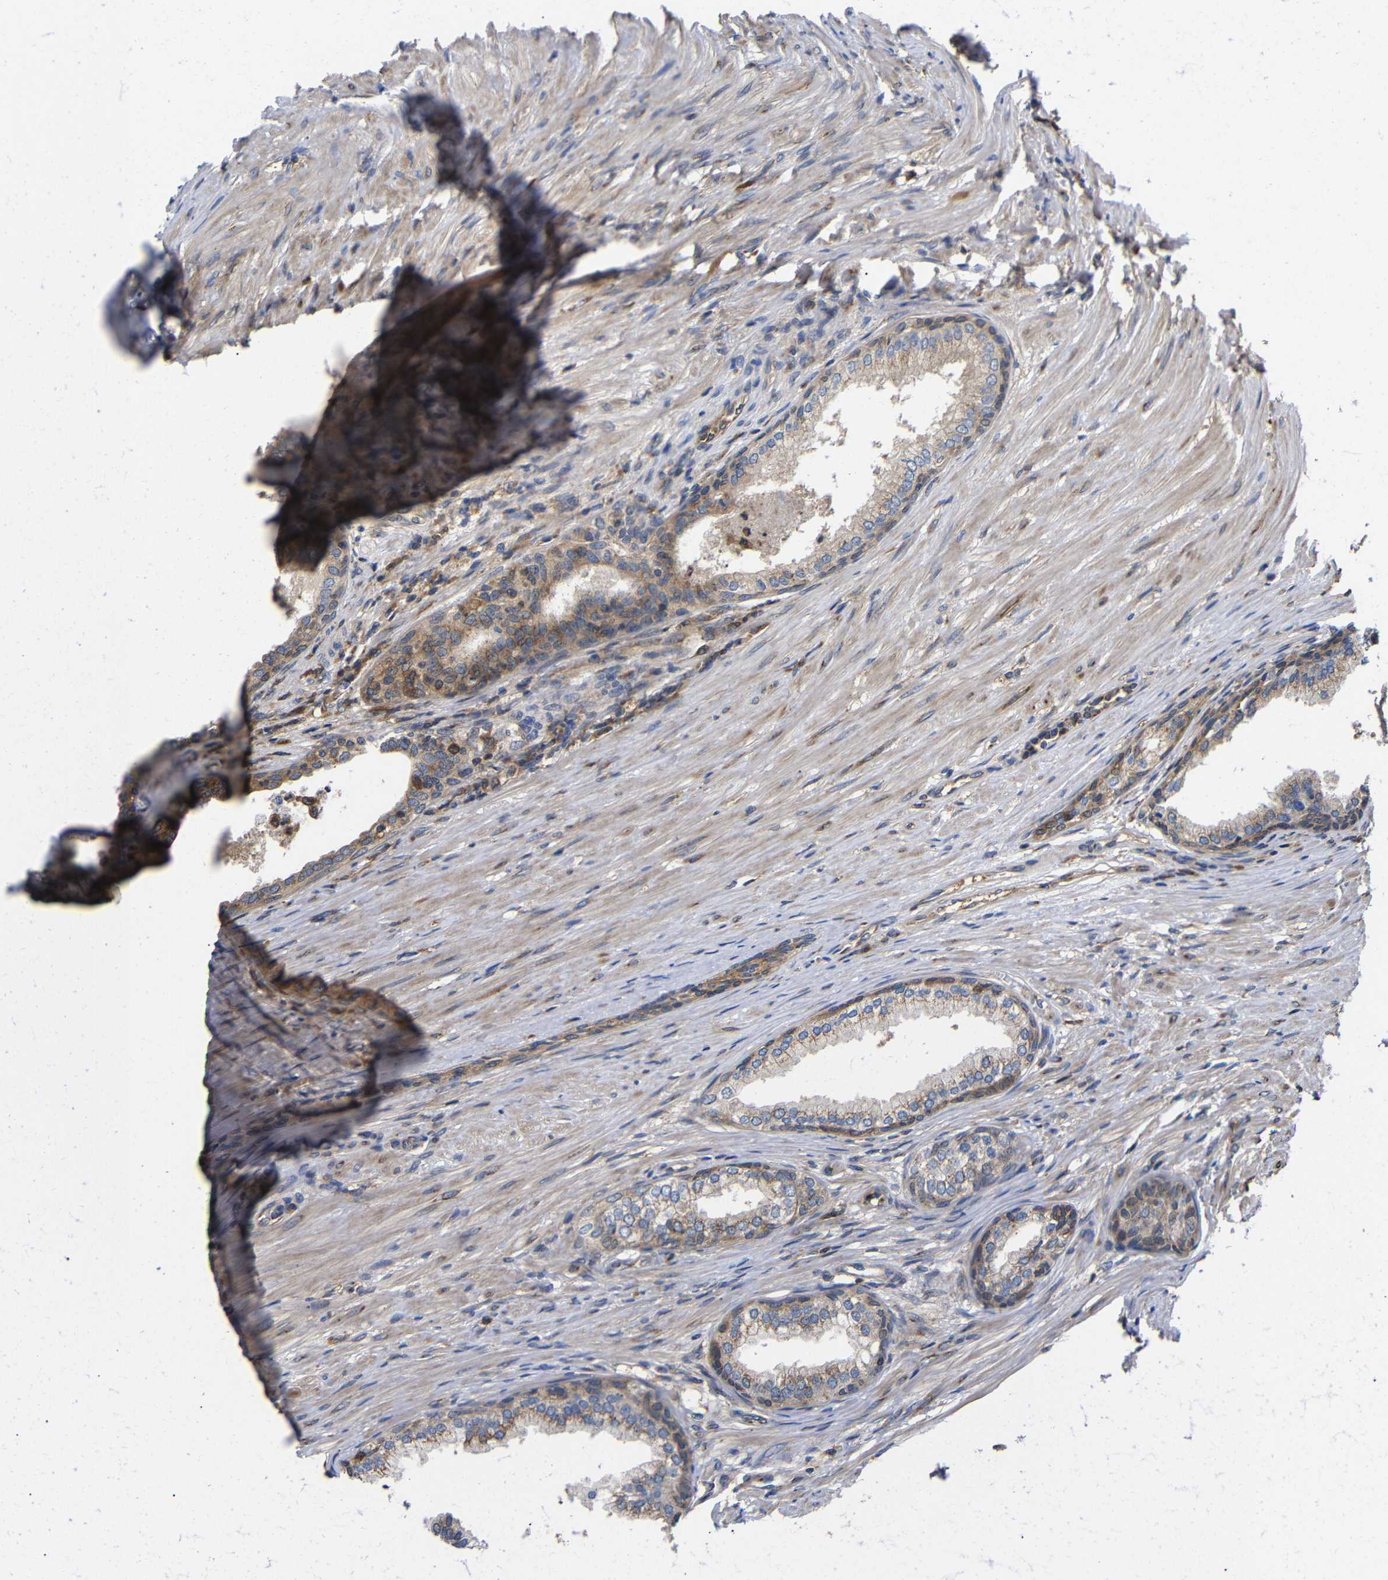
{"staining": {"intensity": "moderate", "quantity": ">75%", "location": "cytoplasmic/membranous"}, "tissue": "prostate", "cell_type": "Glandular cells", "image_type": "normal", "snomed": [{"axis": "morphology", "description": "Normal tissue, NOS"}, {"axis": "topography", "description": "Prostate"}], "caption": "Prostate stained with a brown dye exhibits moderate cytoplasmic/membranous positive staining in about >75% of glandular cells.", "gene": "LRRCC1", "patient": {"sex": "male", "age": 76}}